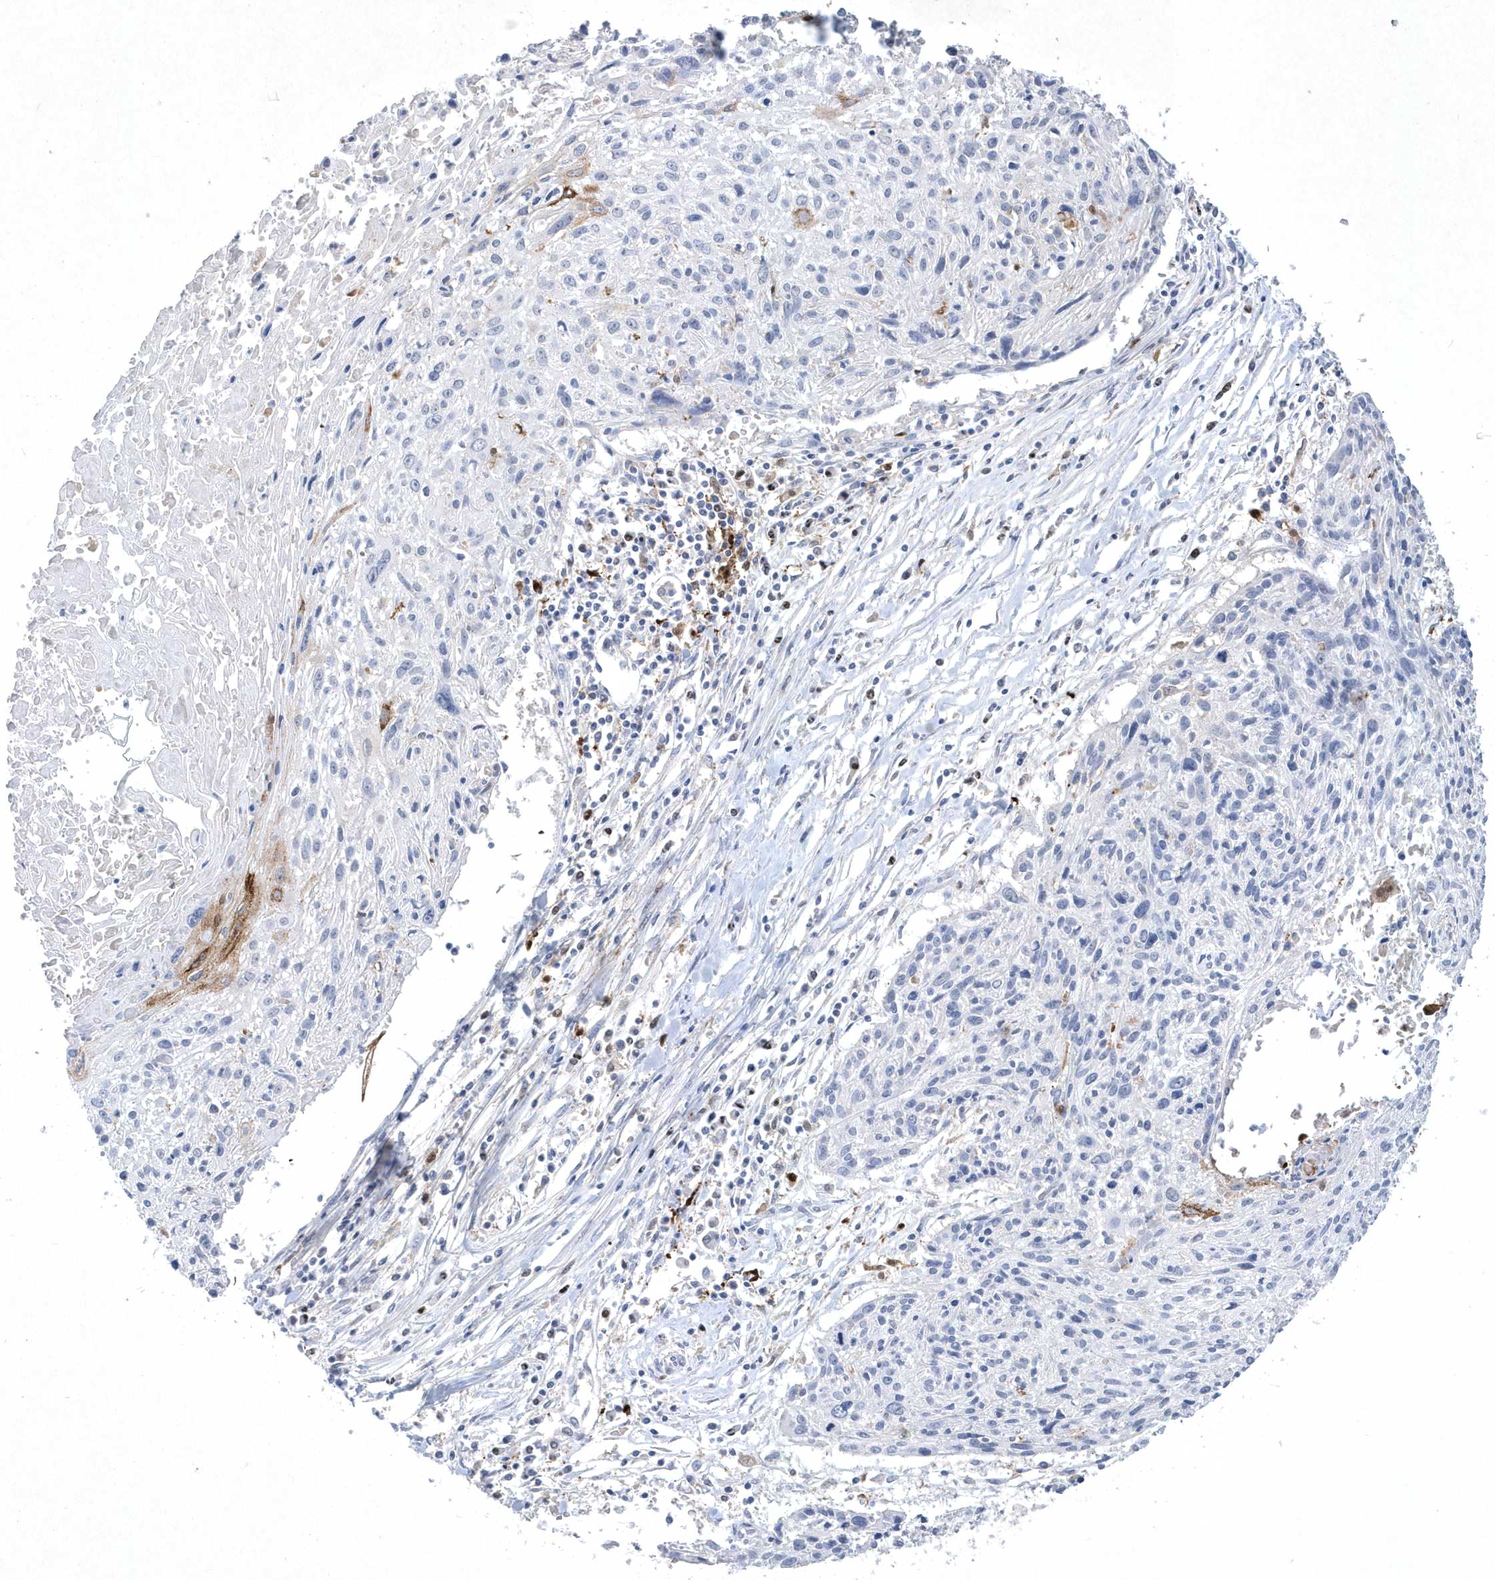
{"staining": {"intensity": "negative", "quantity": "none", "location": "none"}, "tissue": "cervical cancer", "cell_type": "Tumor cells", "image_type": "cancer", "snomed": [{"axis": "morphology", "description": "Squamous cell carcinoma, NOS"}, {"axis": "topography", "description": "Cervix"}], "caption": "High magnification brightfield microscopy of cervical cancer stained with DAB (3,3'-diaminobenzidine) (brown) and counterstained with hematoxylin (blue): tumor cells show no significant expression.", "gene": "BHLHA15", "patient": {"sex": "female", "age": 51}}